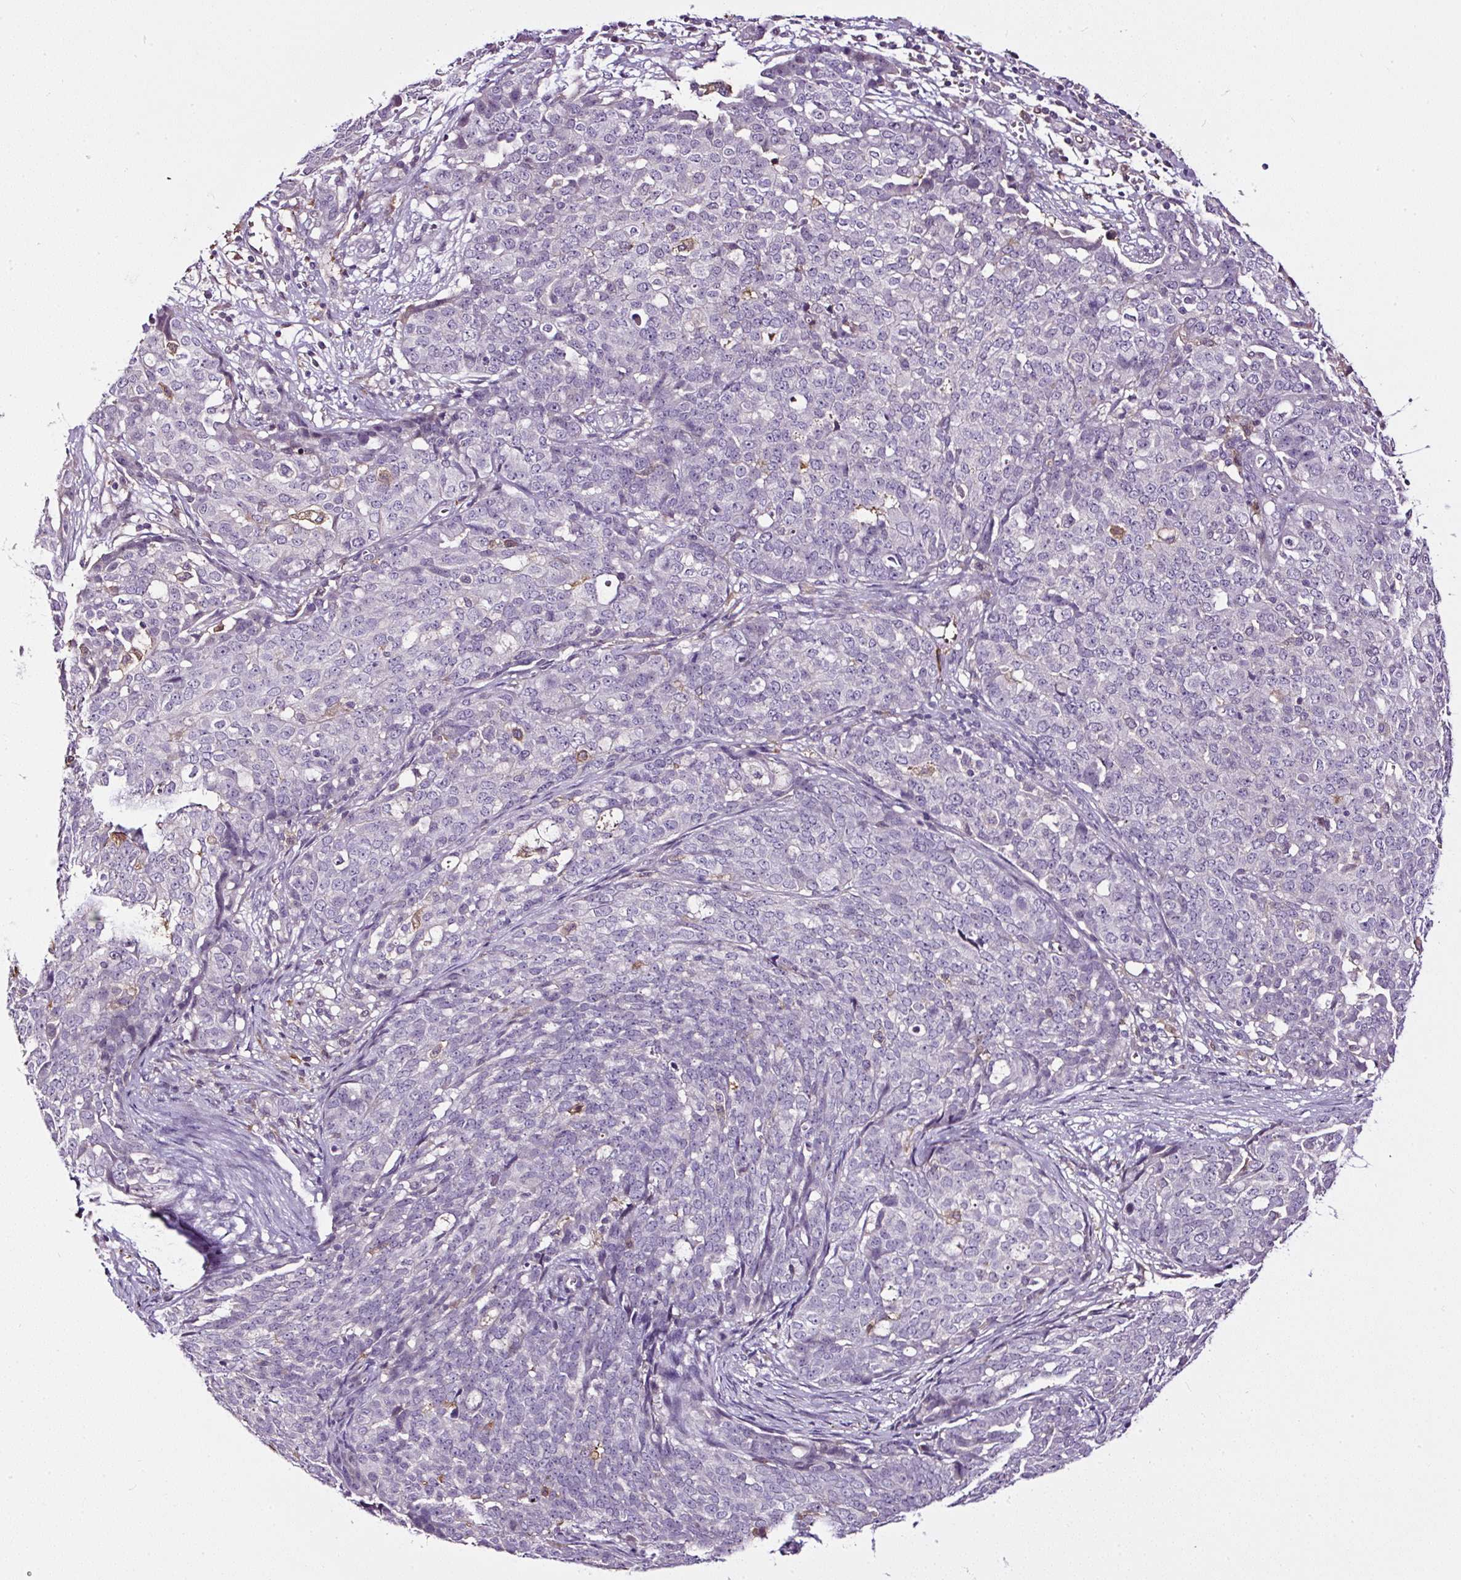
{"staining": {"intensity": "negative", "quantity": "none", "location": "none"}, "tissue": "ovarian cancer", "cell_type": "Tumor cells", "image_type": "cancer", "snomed": [{"axis": "morphology", "description": "Cystadenocarcinoma, serous, NOS"}, {"axis": "topography", "description": "Soft tissue"}, {"axis": "topography", "description": "Ovary"}], "caption": "Tumor cells are negative for protein expression in human ovarian cancer (serous cystadenocarcinoma).", "gene": "LRRC24", "patient": {"sex": "female", "age": 57}}